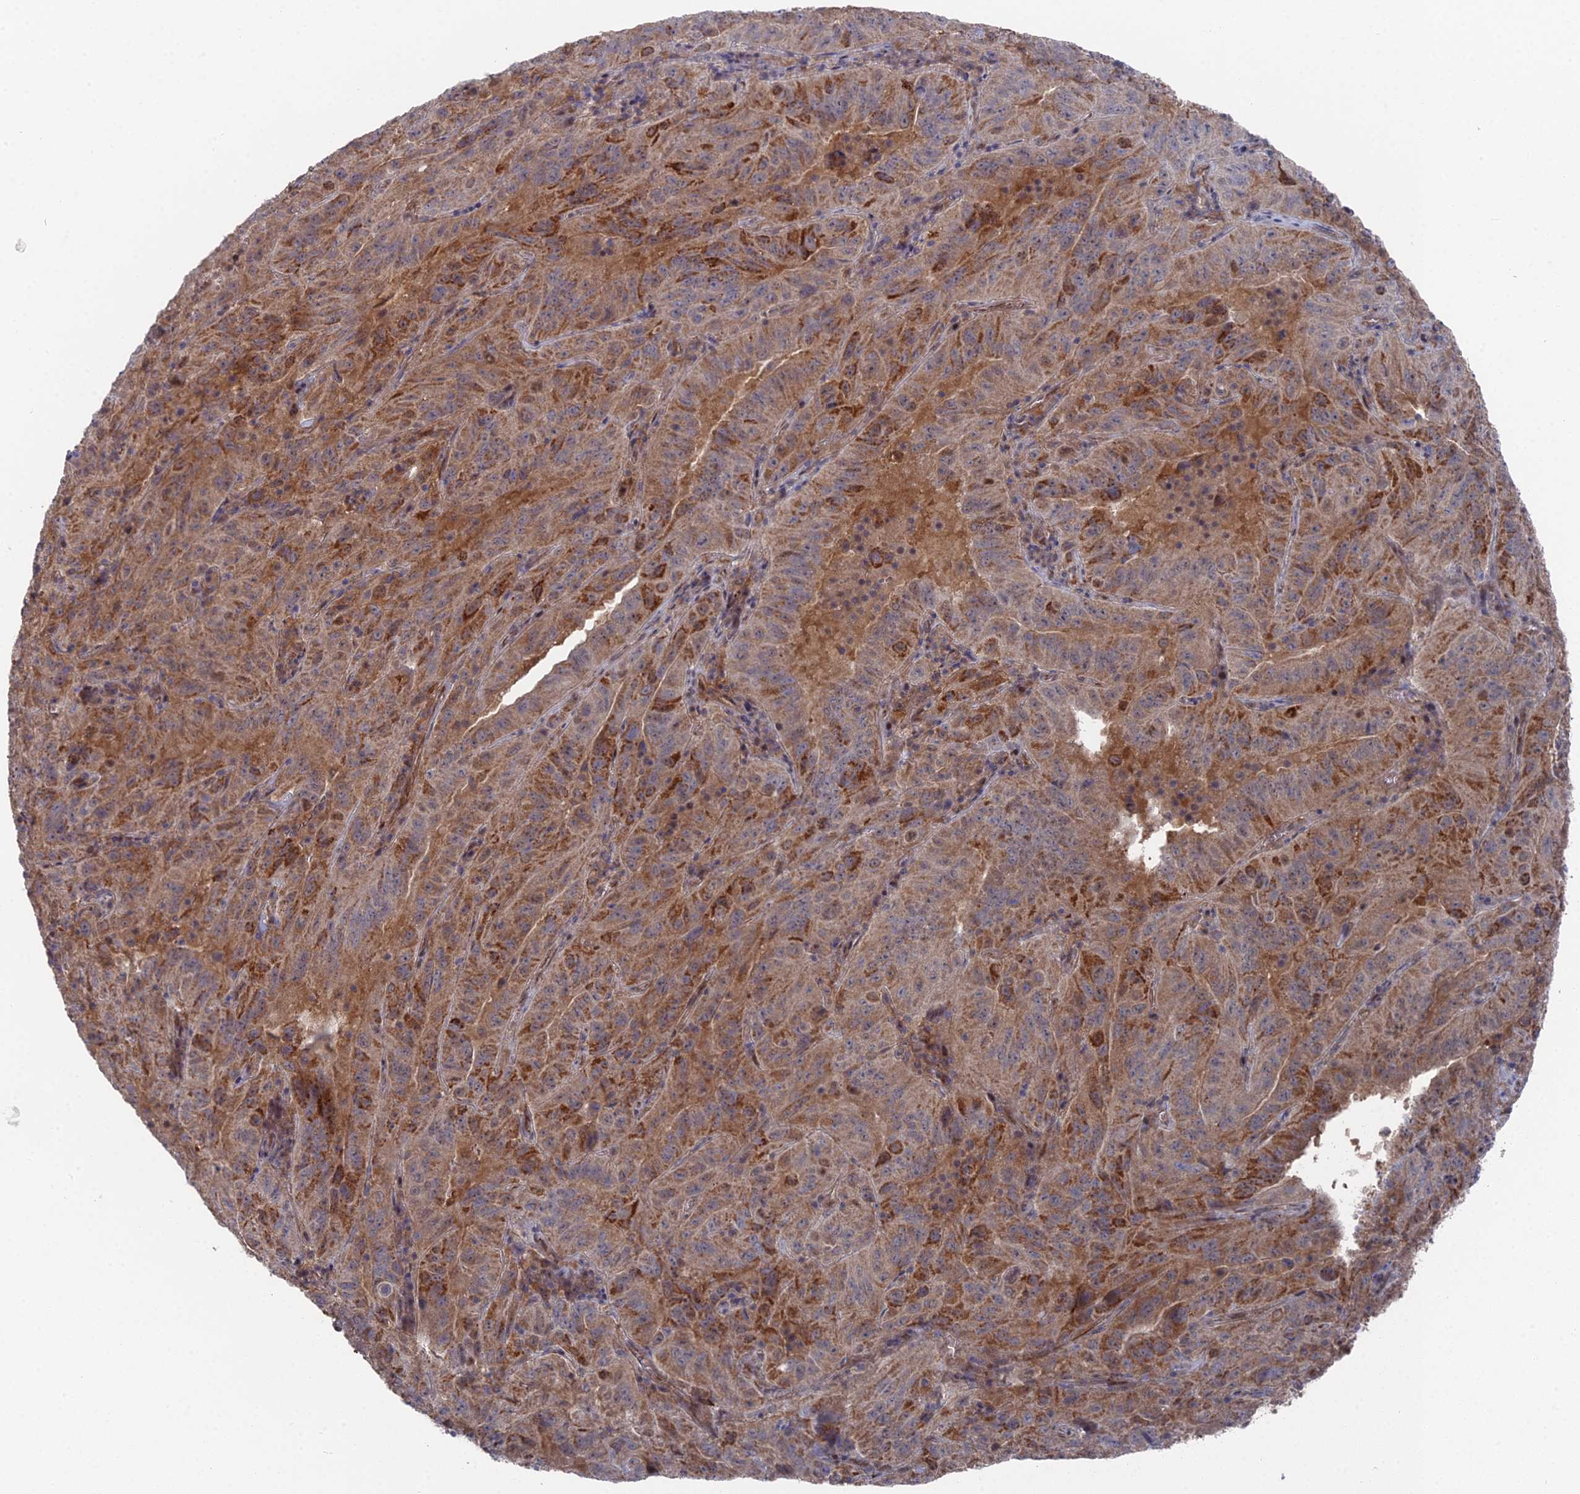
{"staining": {"intensity": "moderate", "quantity": "25%-75%", "location": "cytoplasmic/membranous"}, "tissue": "pancreatic cancer", "cell_type": "Tumor cells", "image_type": "cancer", "snomed": [{"axis": "morphology", "description": "Adenocarcinoma, NOS"}, {"axis": "topography", "description": "Pancreas"}], "caption": "Immunohistochemistry photomicrograph of neoplastic tissue: pancreatic cancer stained using IHC demonstrates medium levels of moderate protein expression localized specifically in the cytoplasmic/membranous of tumor cells, appearing as a cytoplasmic/membranous brown color.", "gene": "UNC5D", "patient": {"sex": "male", "age": 63}}